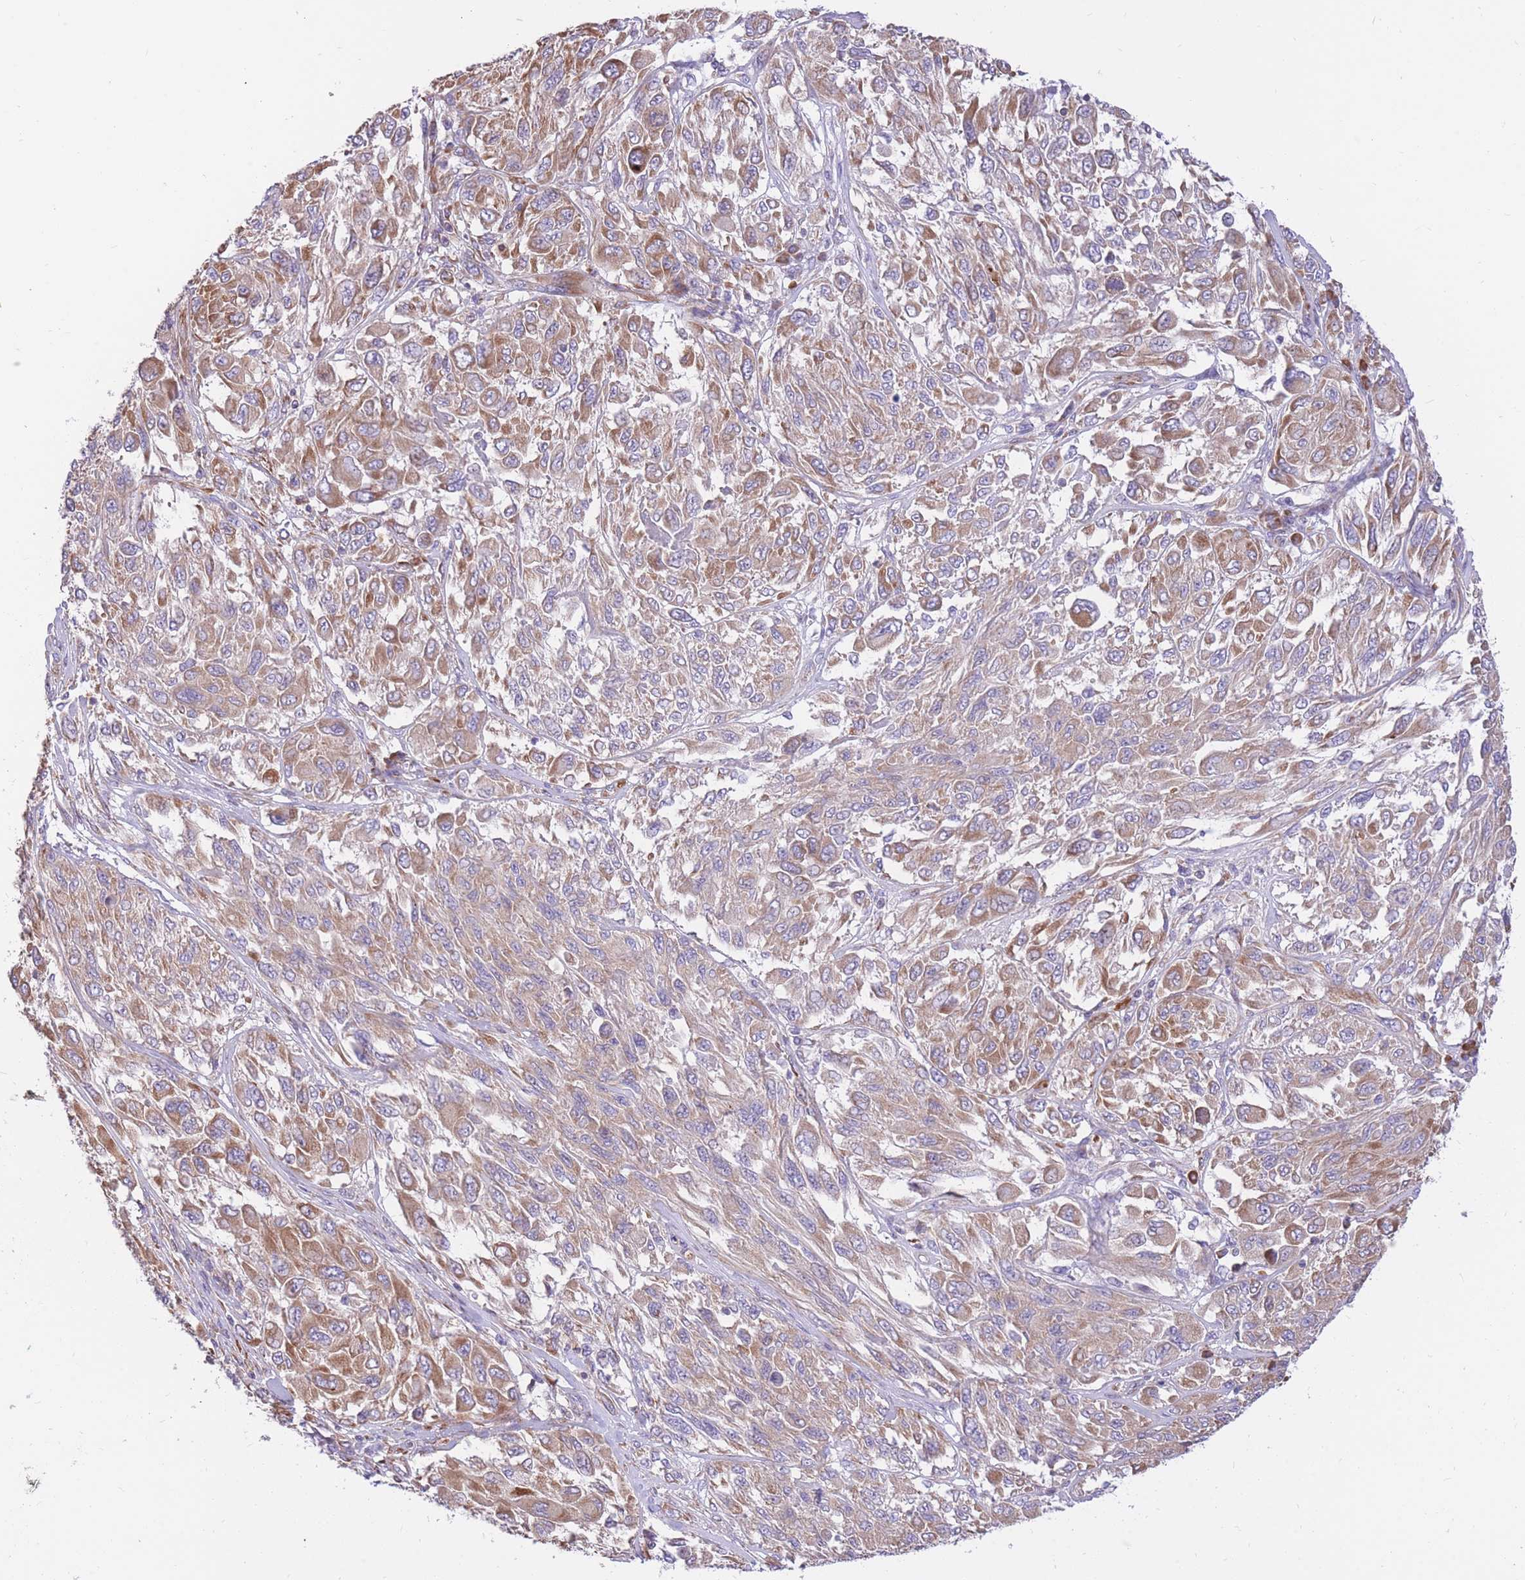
{"staining": {"intensity": "moderate", "quantity": "25%-75%", "location": "cytoplasmic/membranous"}, "tissue": "melanoma", "cell_type": "Tumor cells", "image_type": "cancer", "snomed": [{"axis": "morphology", "description": "Malignant melanoma, NOS"}, {"axis": "topography", "description": "Skin"}], "caption": "Protein positivity by IHC shows moderate cytoplasmic/membranous positivity in about 25%-75% of tumor cells in malignant melanoma.", "gene": "GBP7", "patient": {"sex": "female", "age": 91}}